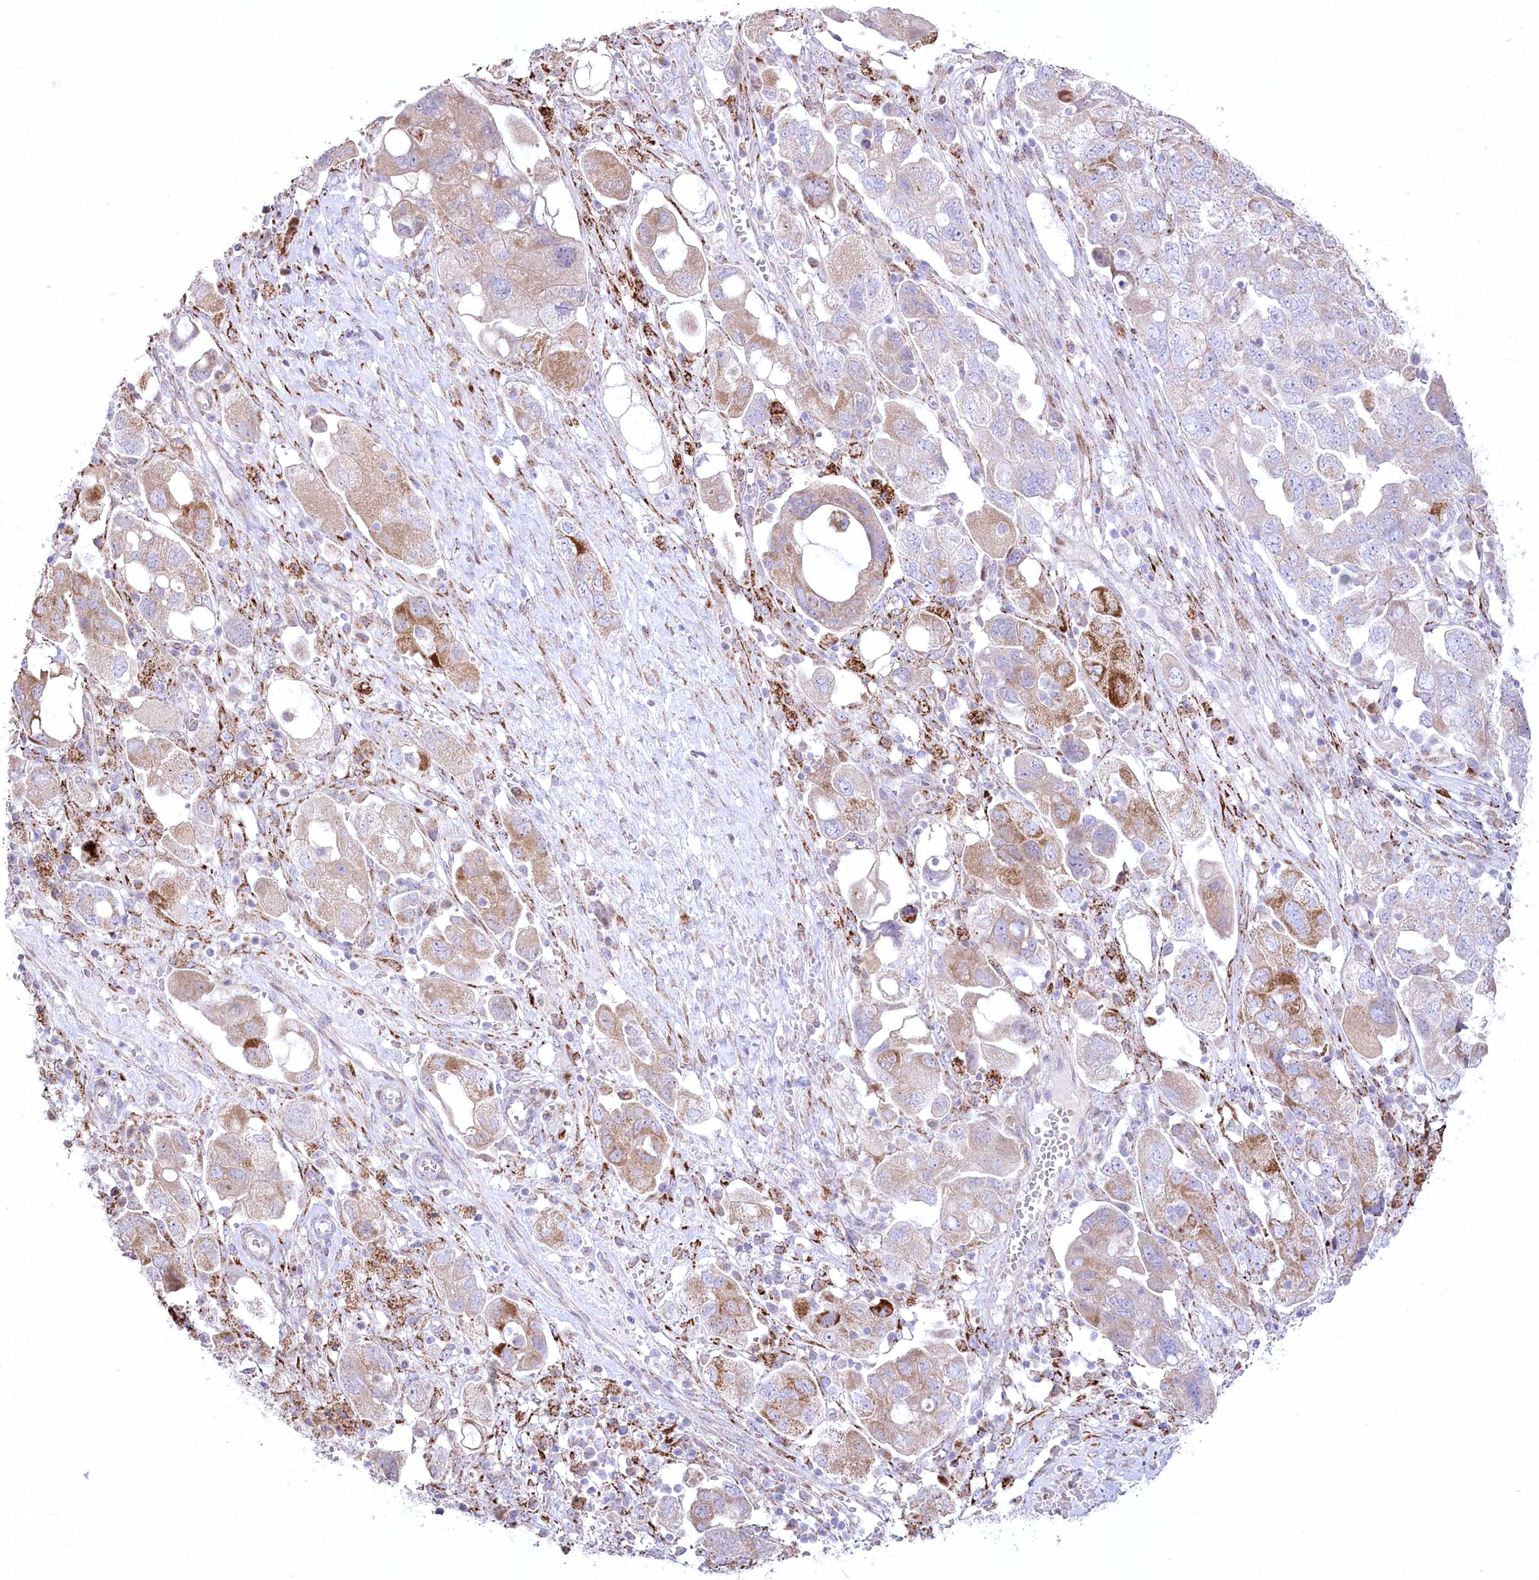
{"staining": {"intensity": "moderate", "quantity": "<25%", "location": "cytoplasmic/membranous"}, "tissue": "ovarian cancer", "cell_type": "Tumor cells", "image_type": "cancer", "snomed": [{"axis": "morphology", "description": "Carcinoma, NOS"}, {"axis": "morphology", "description": "Cystadenocarcinoma, serous, NOS"}, {"axis": "topography", "description": "Ovary"}], "caption": "A micrograph of ovarian cancer stained for a protein demonstrates moderate cytoplasmic/membranous brown staining in tumor cells.", "gene": "CEP164", "patient": {"sex": "female", "age": 69}}